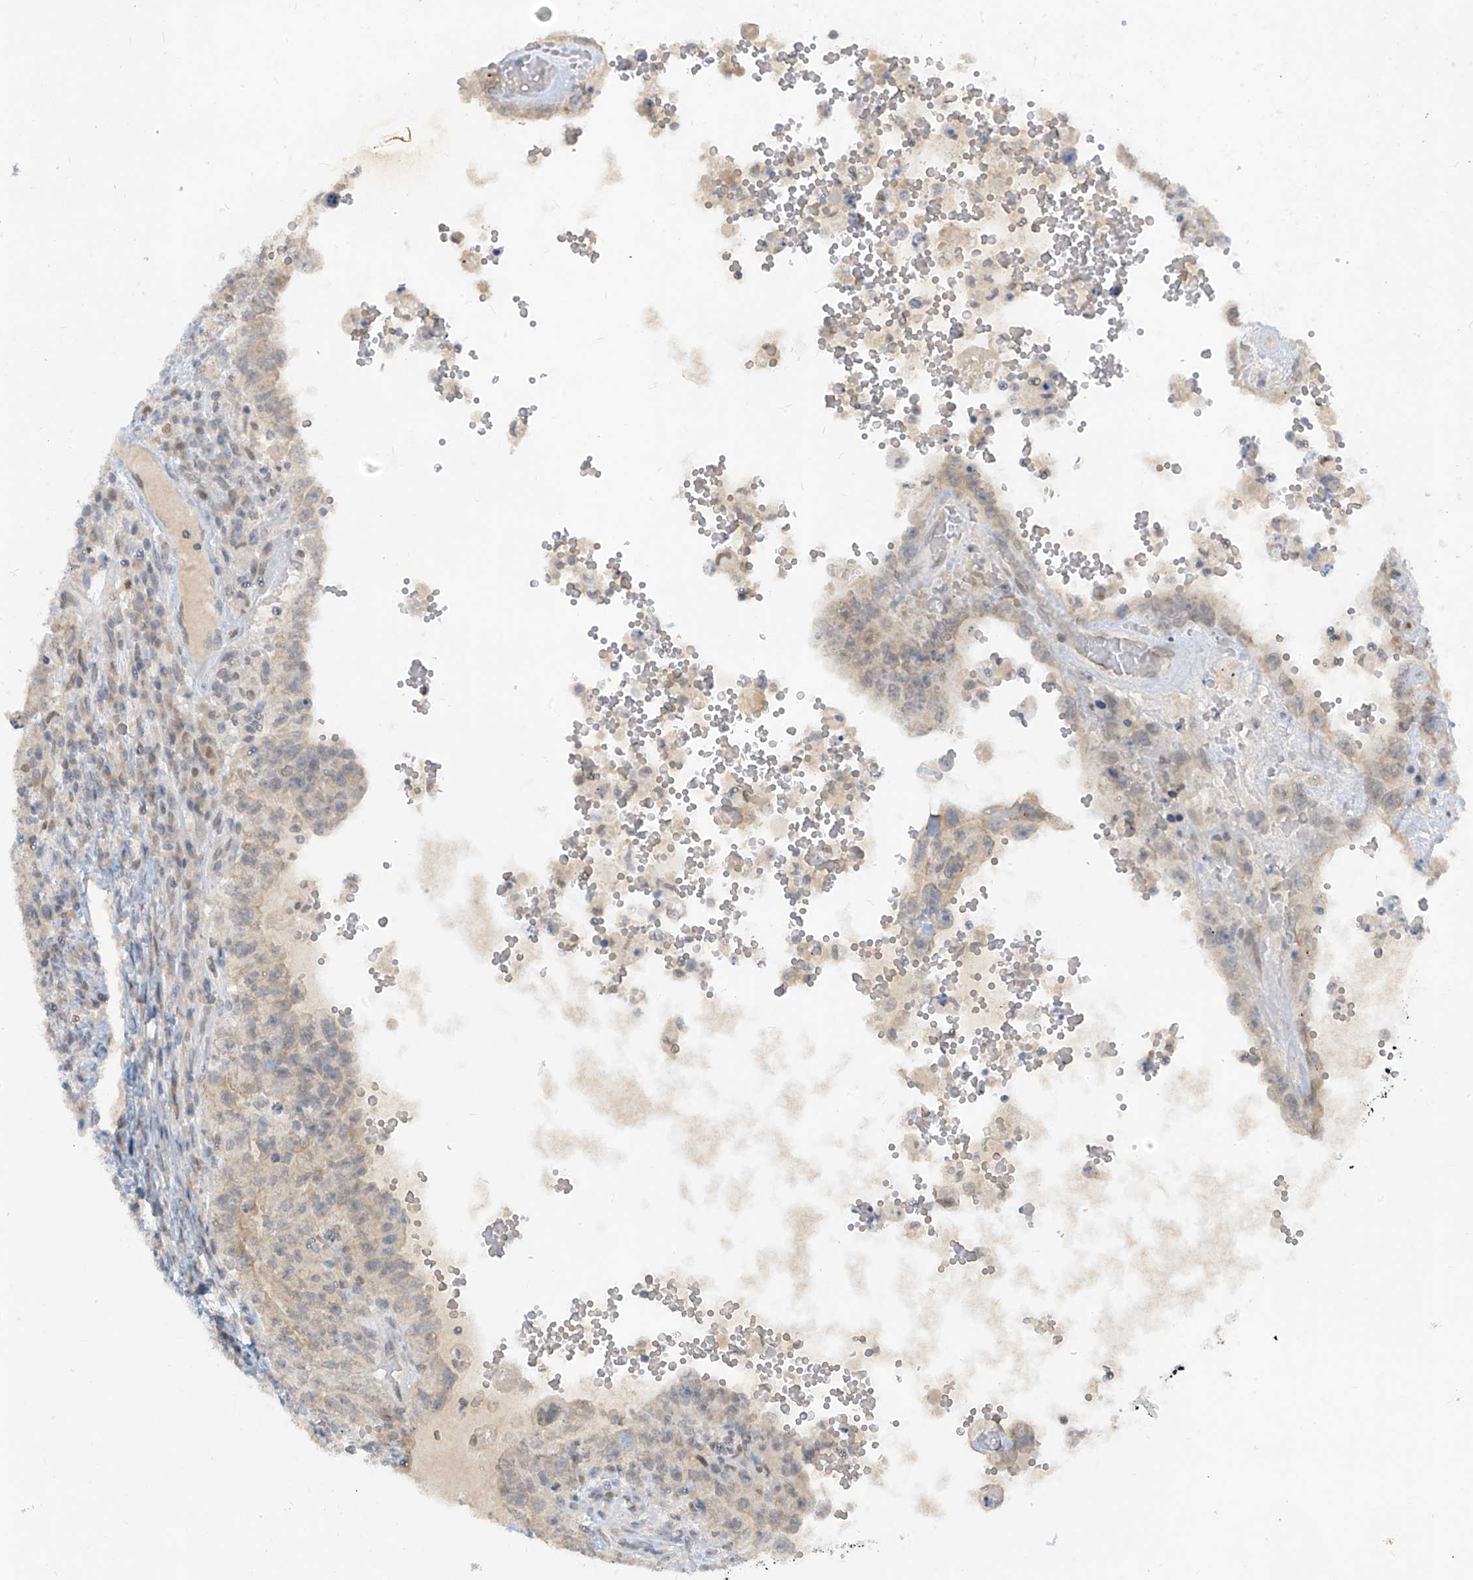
{"staining": {"intensity": "weak", "quantity": "<25%", "location": "cytoplasmic/membranous"}, "tissue": "testis cancer", "cell_type": "Tumor cells", "image_type": "cancer", "snomed": [{"axis": "morphology", "description": "Carcinoma, Embryonal, NOS"}, {"axis": "topography", "description": "Testis"}], "caption": "Immunohistochemistry (IHC) histopathology image of human testis cancer stained for a protein (brown), which displays no staining in tumor cells.", "gene": "METAP1D", "patient": {"sex": "male", "age": 26}}